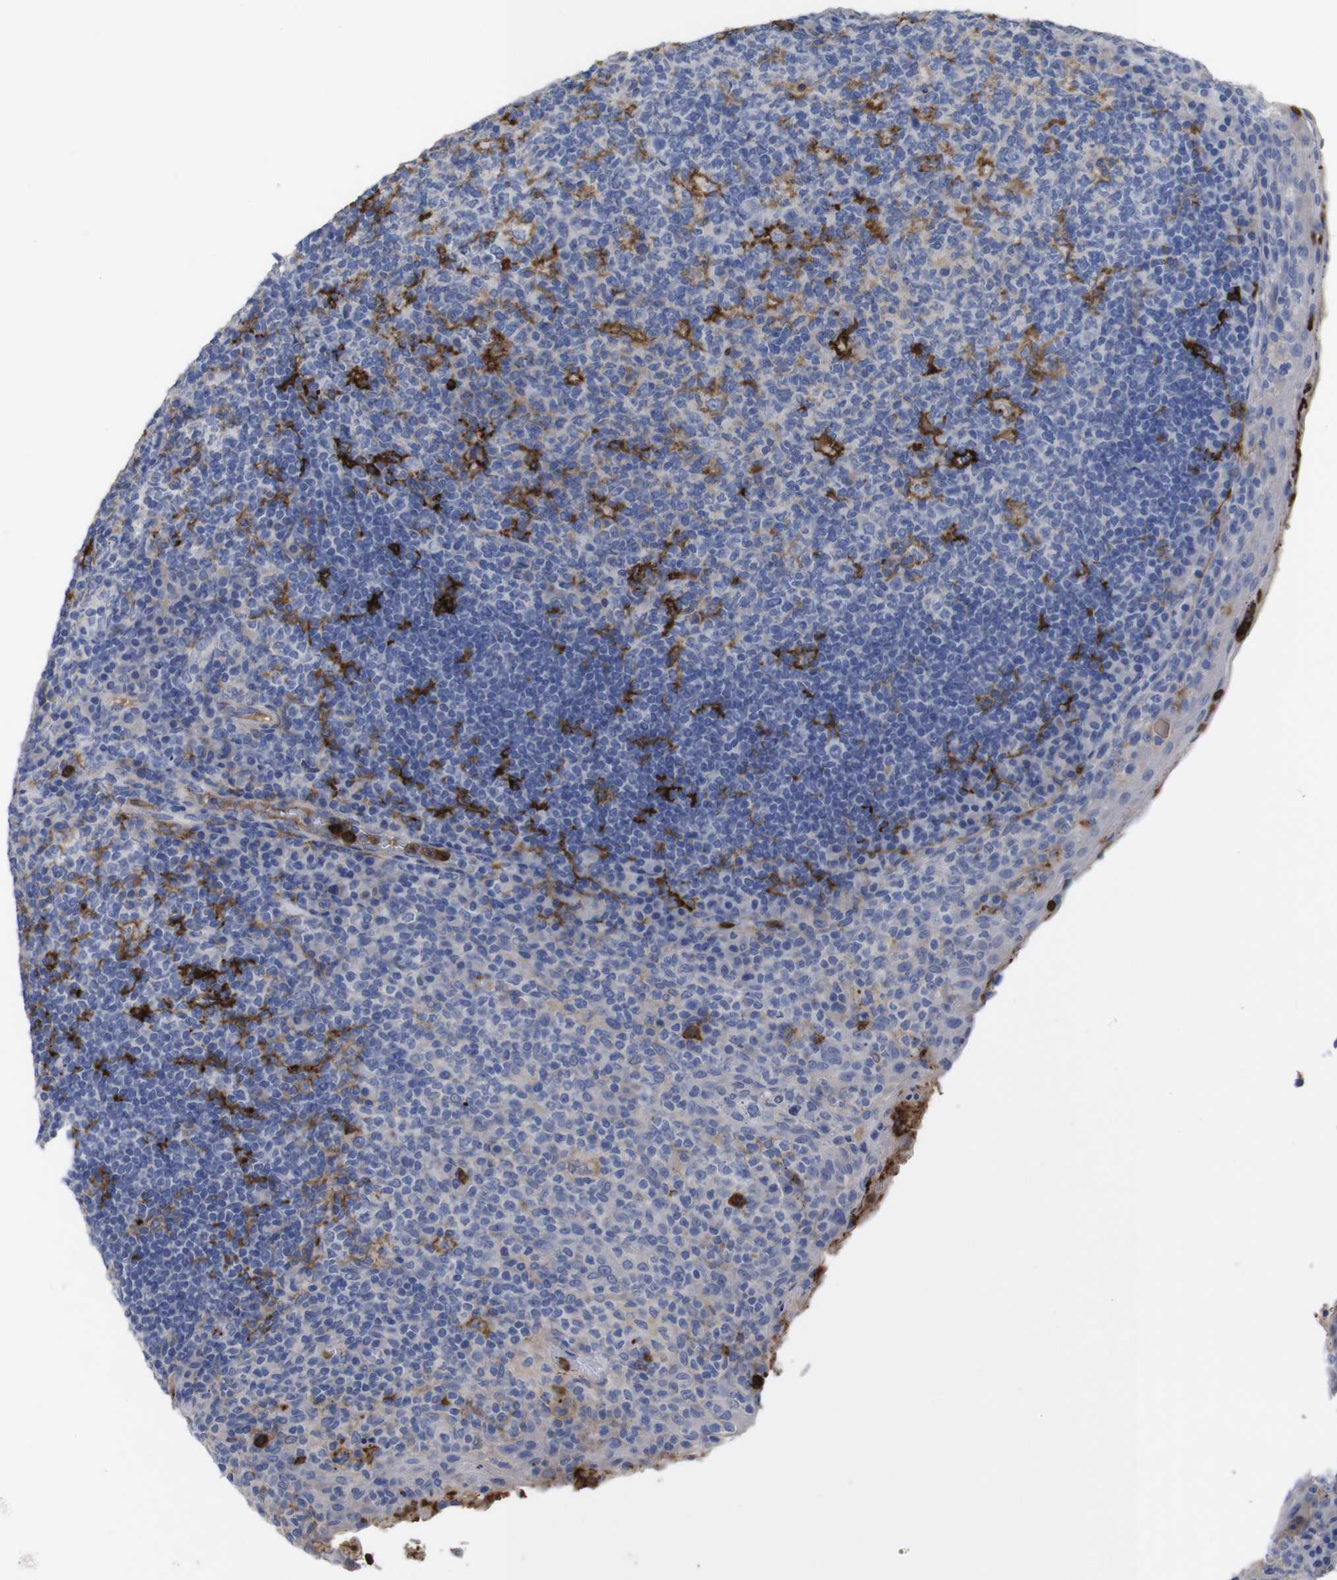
{"staining": {"intensity": "strong", "quantity": "<25%", "location": "cytoplasmic/membranous"}, "tissue": "tonsil", "cell_type": "Germinal center cells", "image_type": "normal", "snomed": [{"axis": "morphology", "description": "Normal tissue, NOS"}, {"axis": "topography", "description": "Tonsil"}], "caption": "A histopathology image showing strong cytoplasmic/membranous positivity in about <25% of germinal center cells in unremarkable tonsil, as visualized by brown immunohistochemical staining.", "gene": "C5AR1", "patient": {"sex": "male", "age": 17}}